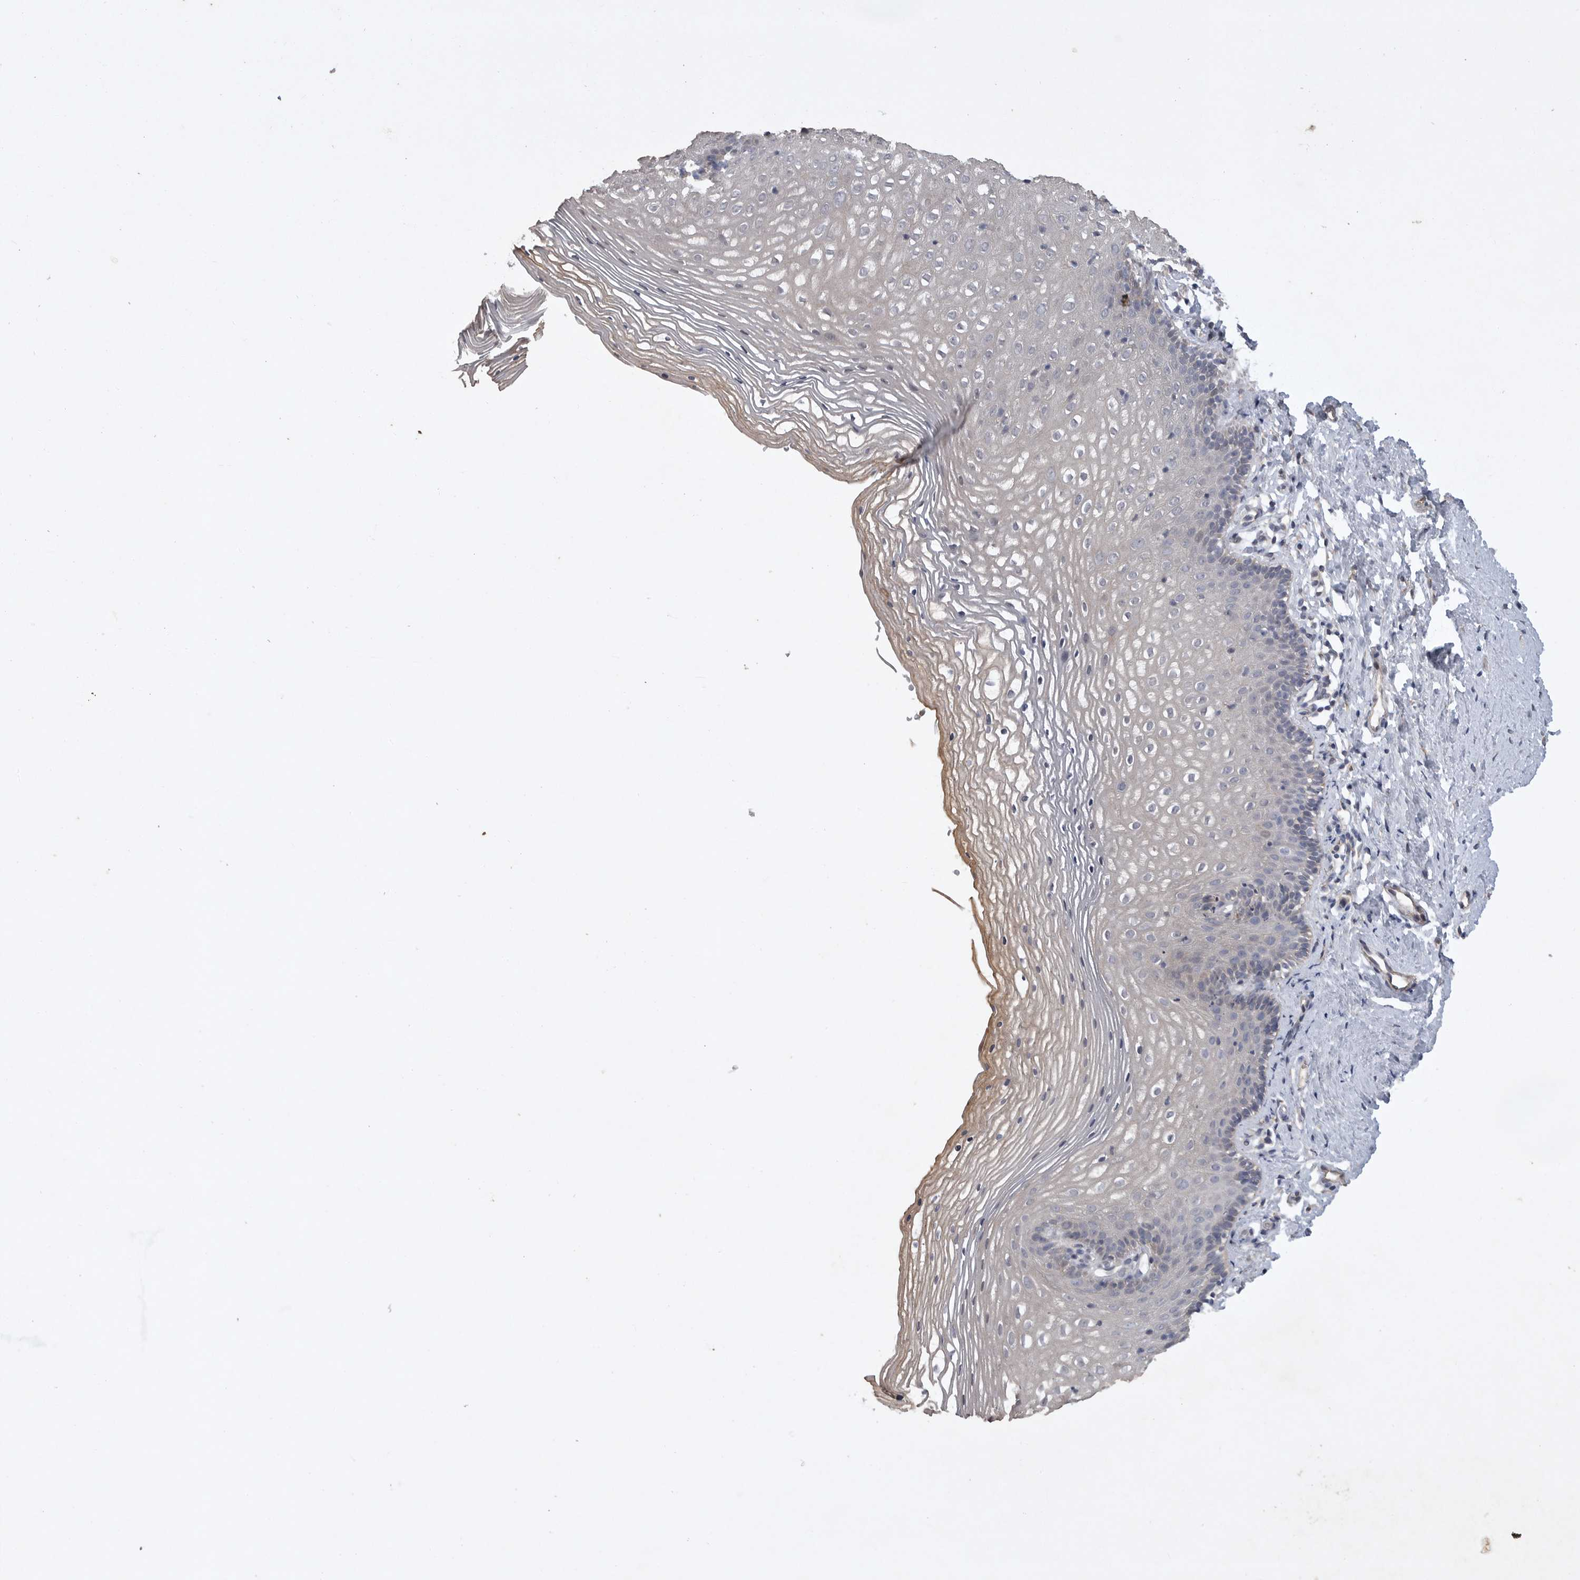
{"staining": {"intensity": "weak", "quantity": "<25%", "location": "nuclear"}, "tissue": "vagina", "cell_type": "Squamous epithelial cells", "image_type": "normal", "snomed": [{"axis": "morphology", "description": "Normal tissue, NOS"}, {"axis": "topography", "description": "Vagina"}], "caption": "Human vagina stained for a protein using immunohistochemistry shows no staining in squamous epithelial cells.", "gene": "EDEM3", "patient": {"sex": "female", "age": 32}}